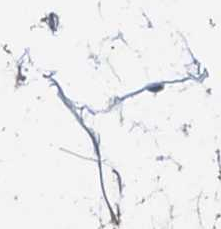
{"staining": {"intensity": "weak", "quantity": "<25%", "location": "cytoplasmic/membranous"}, "tissue": "adipose tissue", "cell_type": "Adipocytes", "image_type": "normal", "snomed": [{"axis": "morphology", "description": "Normal tissue, NOS"}, {"axis": "topography", "description": "Breast"}], "caption": "Histopathology image shows no protein expression in adipocytes of benign adipose tissue.", "gene": "SNAP29", "patient": {"sex": "female", "age": 26}}